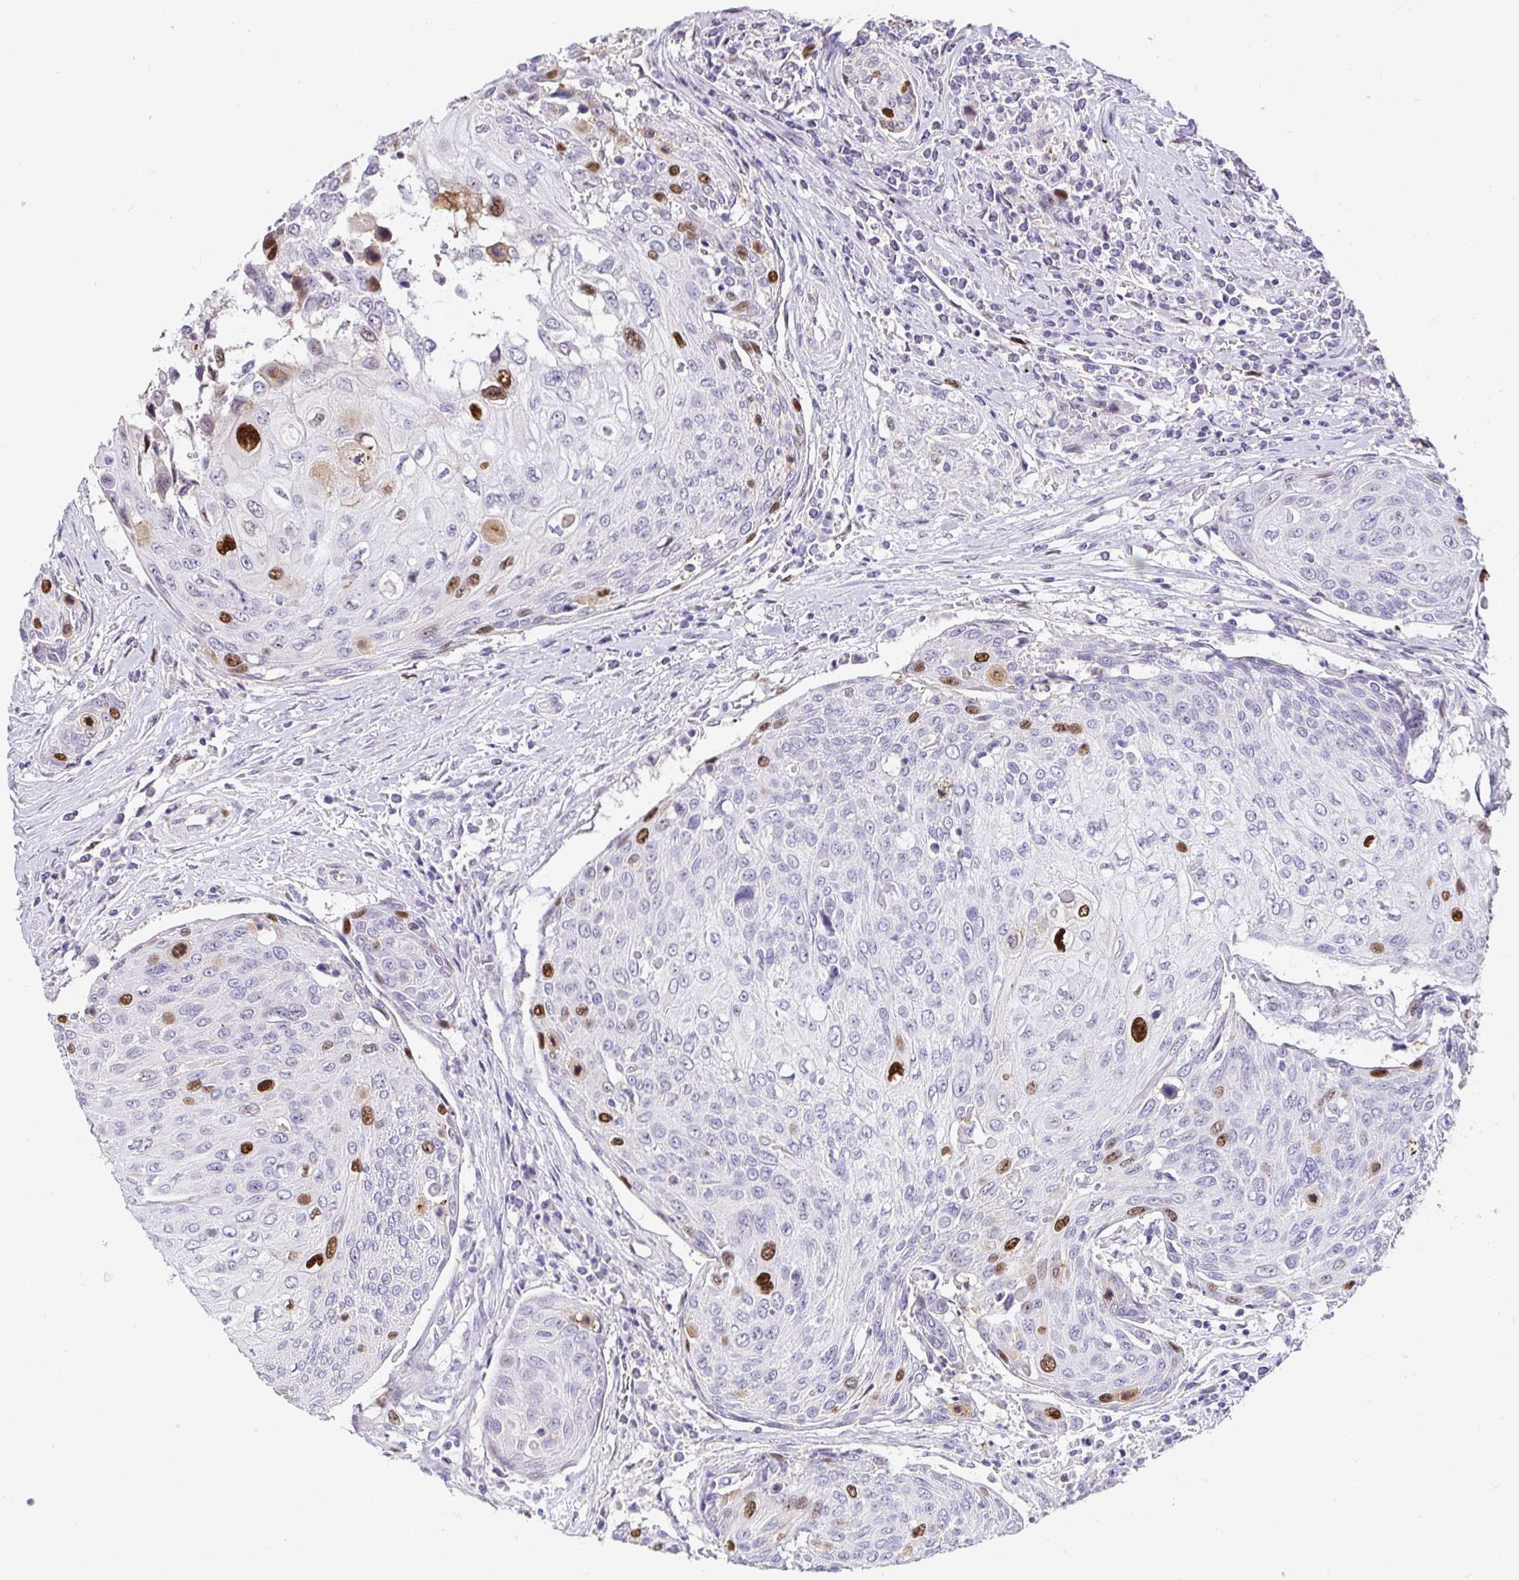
{"staining": {"intensity": "strong", "quantity": "<25%", "location": "nuclear"}, "tissue": "urothelial cancer", "cell_type": "Tumor cells", "image_type": "cancer", "snomed": [{"axis": "morphology", "description": "Urothelial carcinoma, High grade"}, {"axis": "topography", "description": "Urinary bladder"}], "caption": "Urothelial cancer stained with immunohistochemistry reveals strong nuclear expression in approximately <25% of tumor cells.", "gene": "ANLN", "patient": {"sex": "female", "age": 70}}